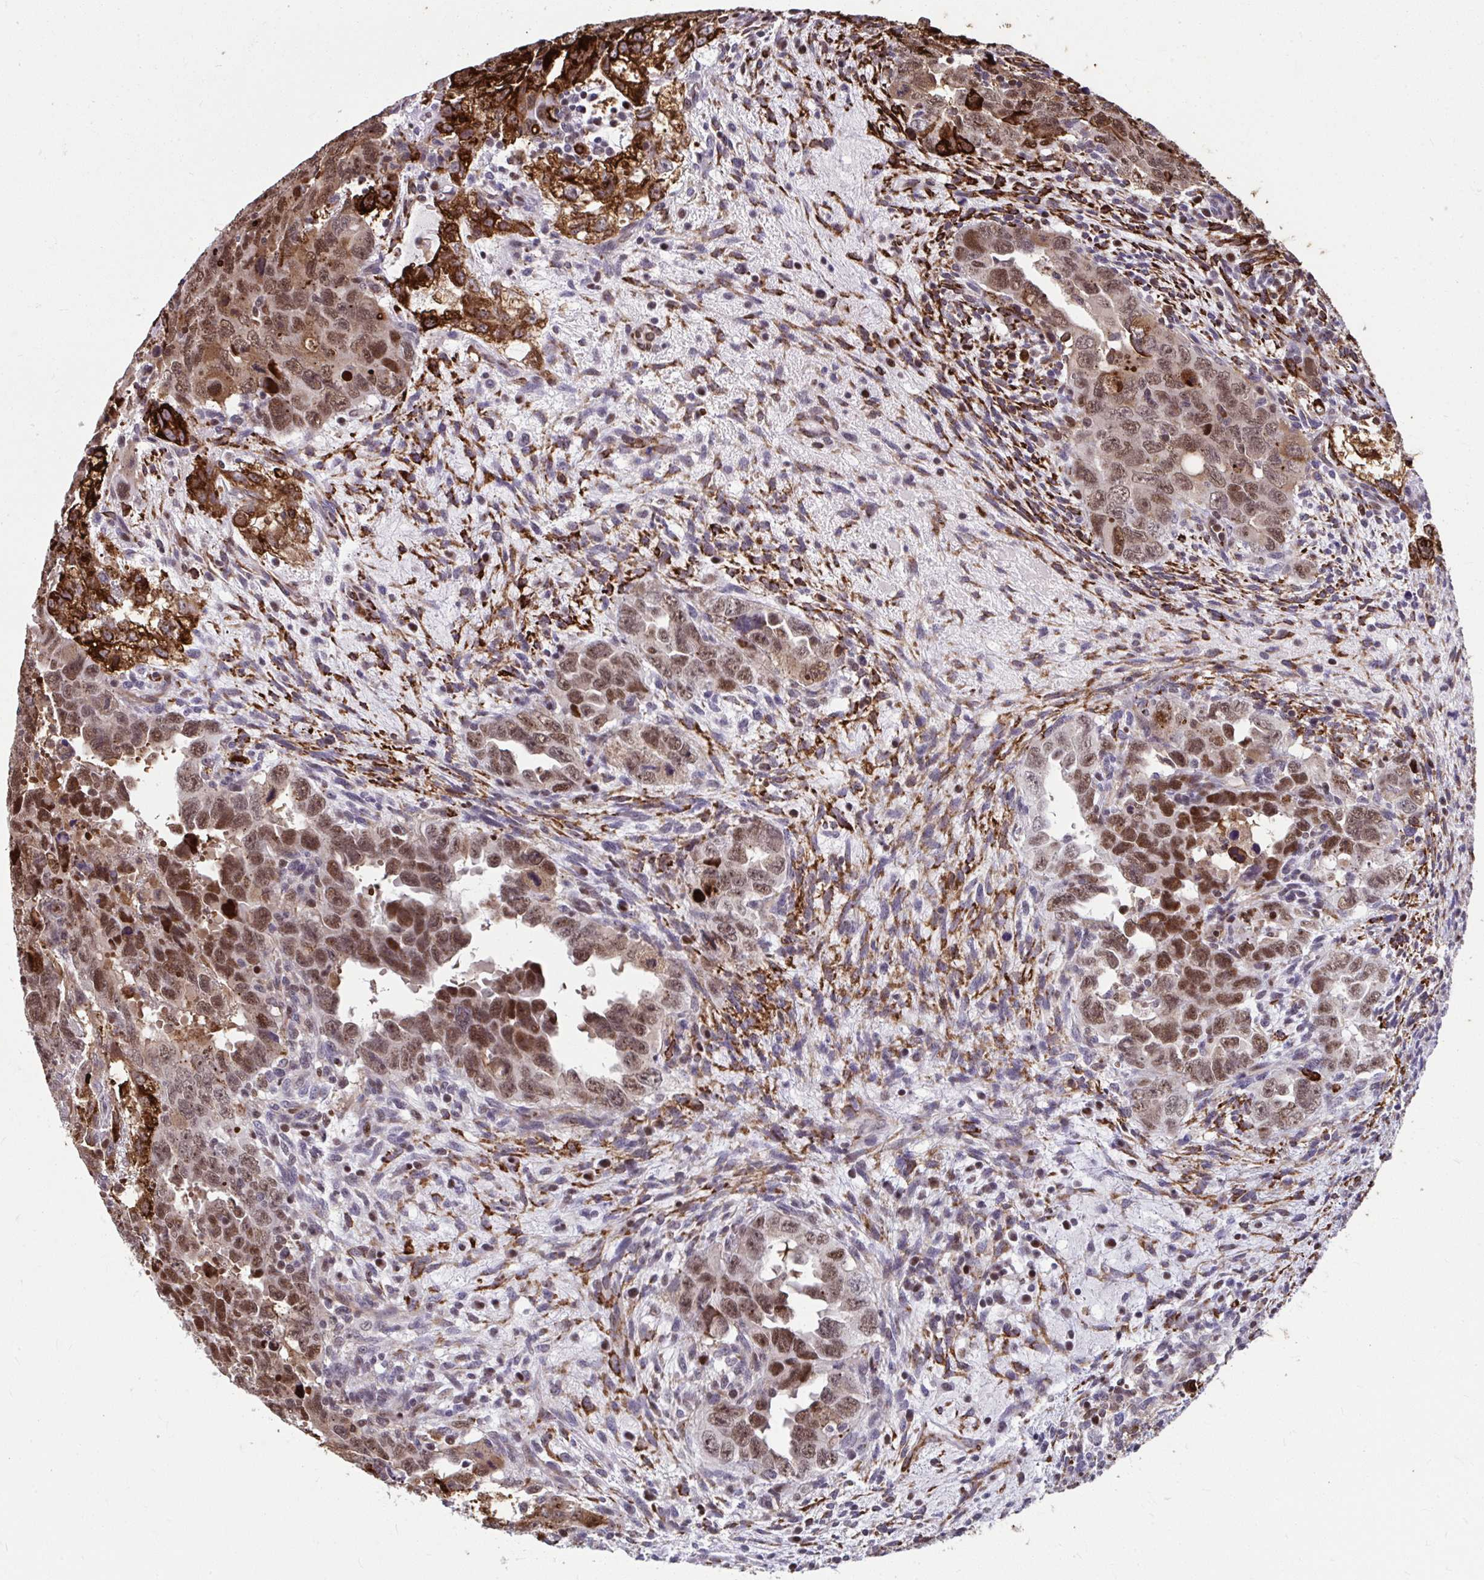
{"staining": {"intensity": "moderate", "quantity": ">75%", "location": "nuclear"}, "tissue": "testis cancer", "cell_type": "Tumor cells", "image_type": "cancer", "snomed": [{"axis": "morphology", "description": "Carcinoma, Embryonal, NOS"}, {"axis": "topography", "description": "Testis"}], "caption": "Protein expression analysis of testis cancer (embryonal carcinoma) shows moderate nuclear positivity in approximately >75% of tumor cells.", "gene": "SLC35C2", "patient": {"sex": "male", "age": 24}}